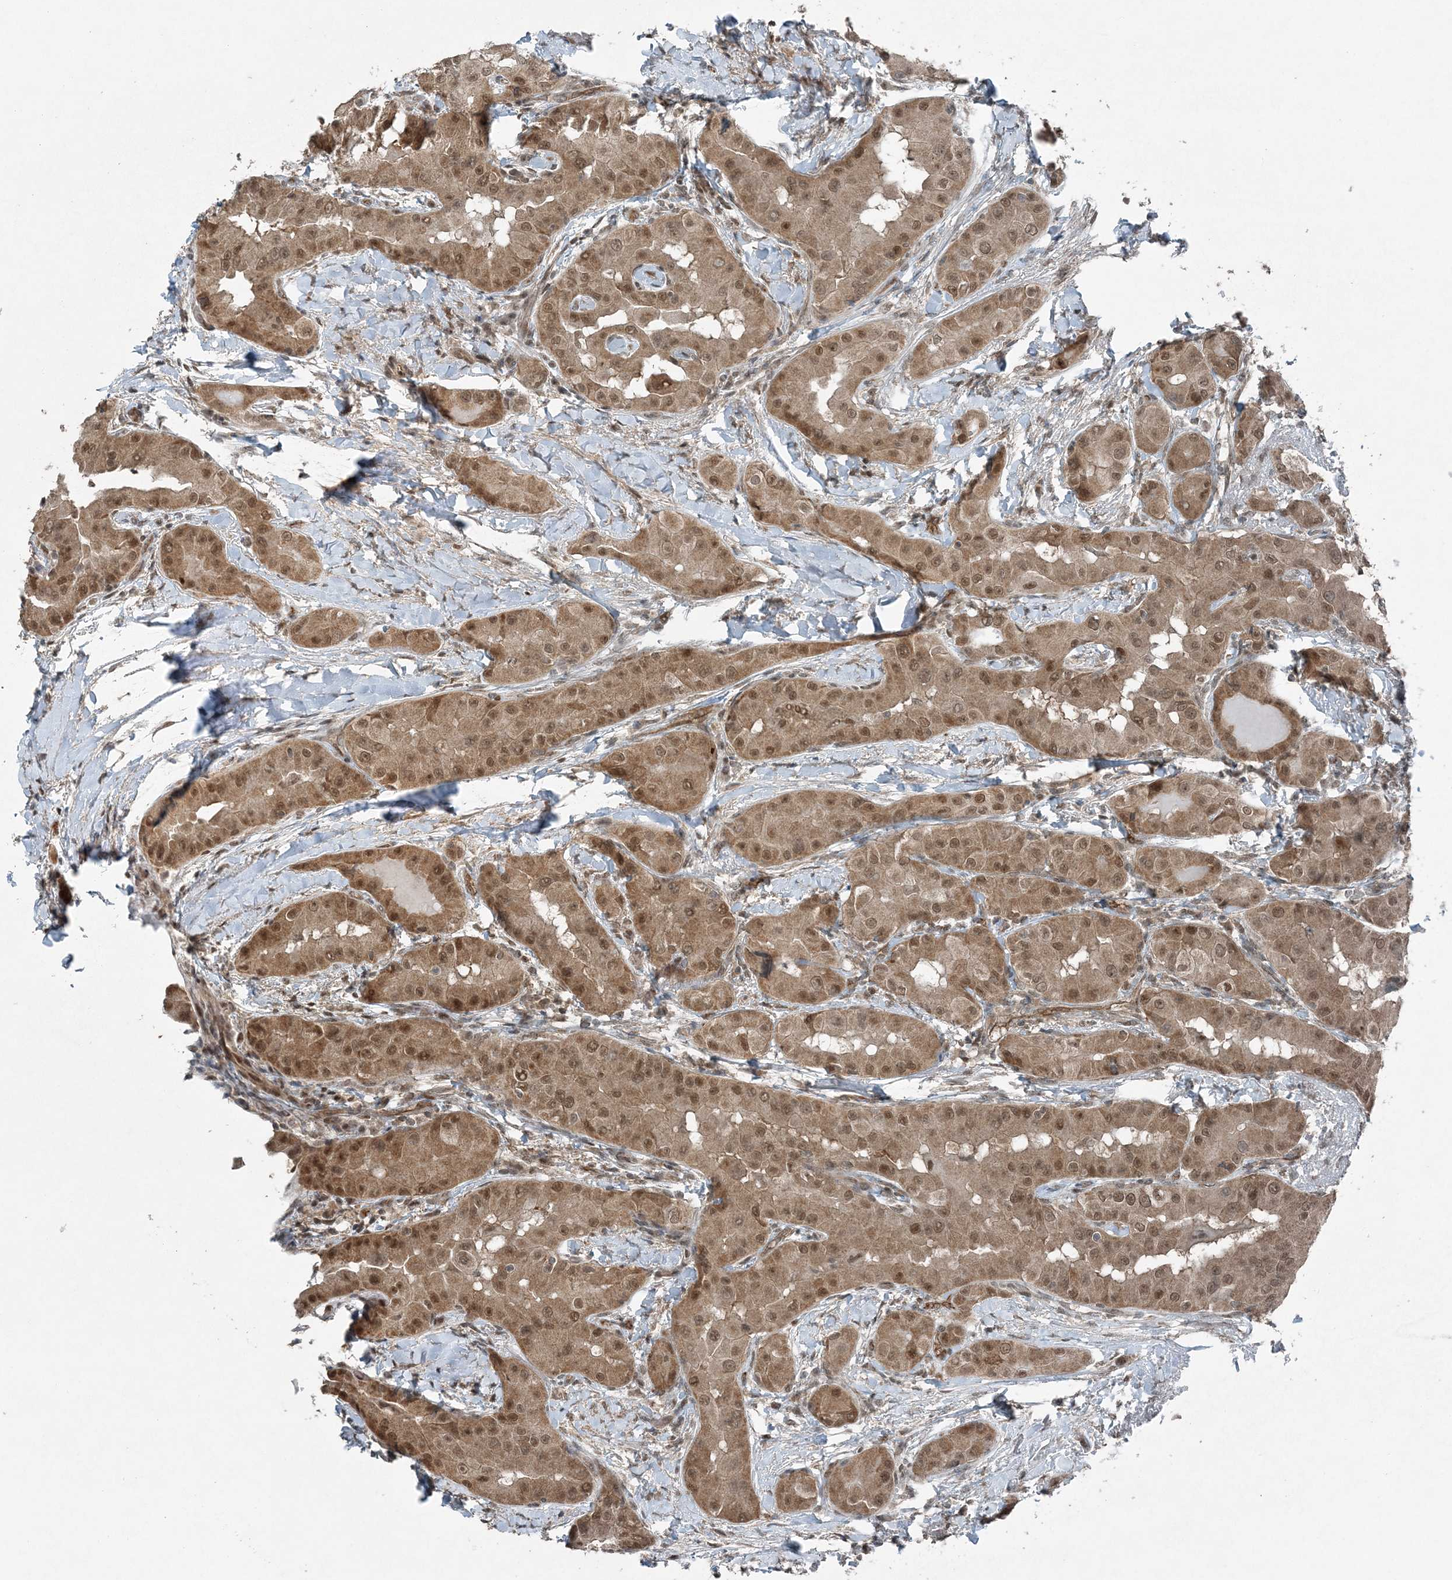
{"staining": {"intensity": "moderate", "quantity": ">75%", "location": "cytoplasmic/membranous,nuclear"}, "tissue": "thyroid cancer", "cell_type": "Tumor cells", "image_type": "cancer", "snomed": [{"axis": "morphology", "description": "Papillary adenocarcinoma, NOS"}, {"axis": "topography", "description": "Thyroid gland"}], "caption": "Papillary adenocarcinoma (thyroid) tissue displays moderate cytoplasmic/membranous and nuclear expression in approximately >75% of tumor cells", "gene": "COPS7B", "patient": {"sex": "male", "age": 33}}